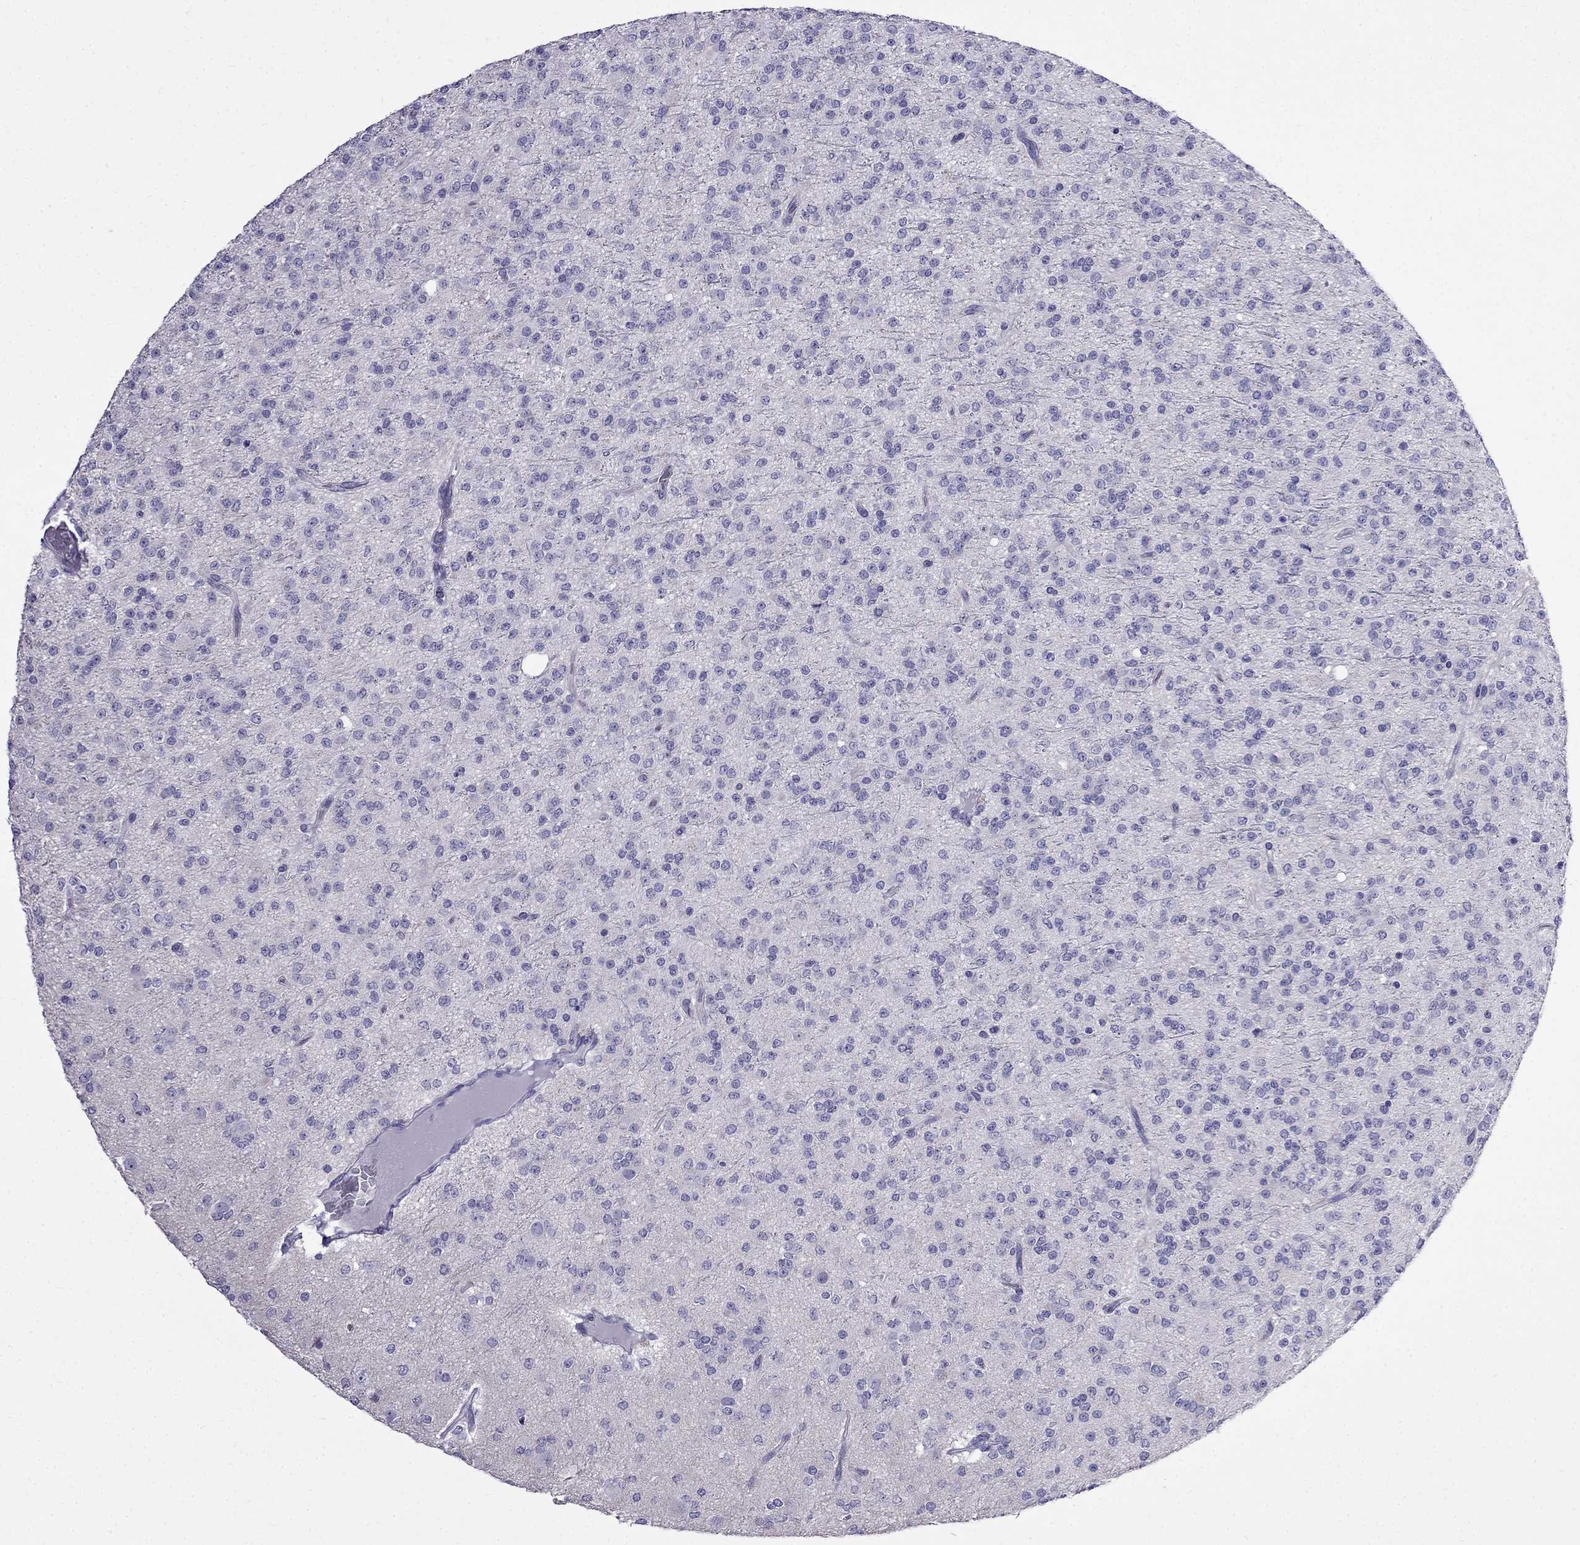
{"staining": {"intensity": "negative", "quantity": "none", "location": "none"}, "tissue": "glioma", "cell_type": "Tumor cells", "image_type": "cancer", "snomed": [{"axis": "morphology", "description": "Glioma, malignant, Low grade"}, {"axis": "topography", "description": "Brain"}], "caption": "Tumor cells show no significant protein staining in glioma.", "gene": "MGP", "patient": {"sex": "male", "age": 27}}